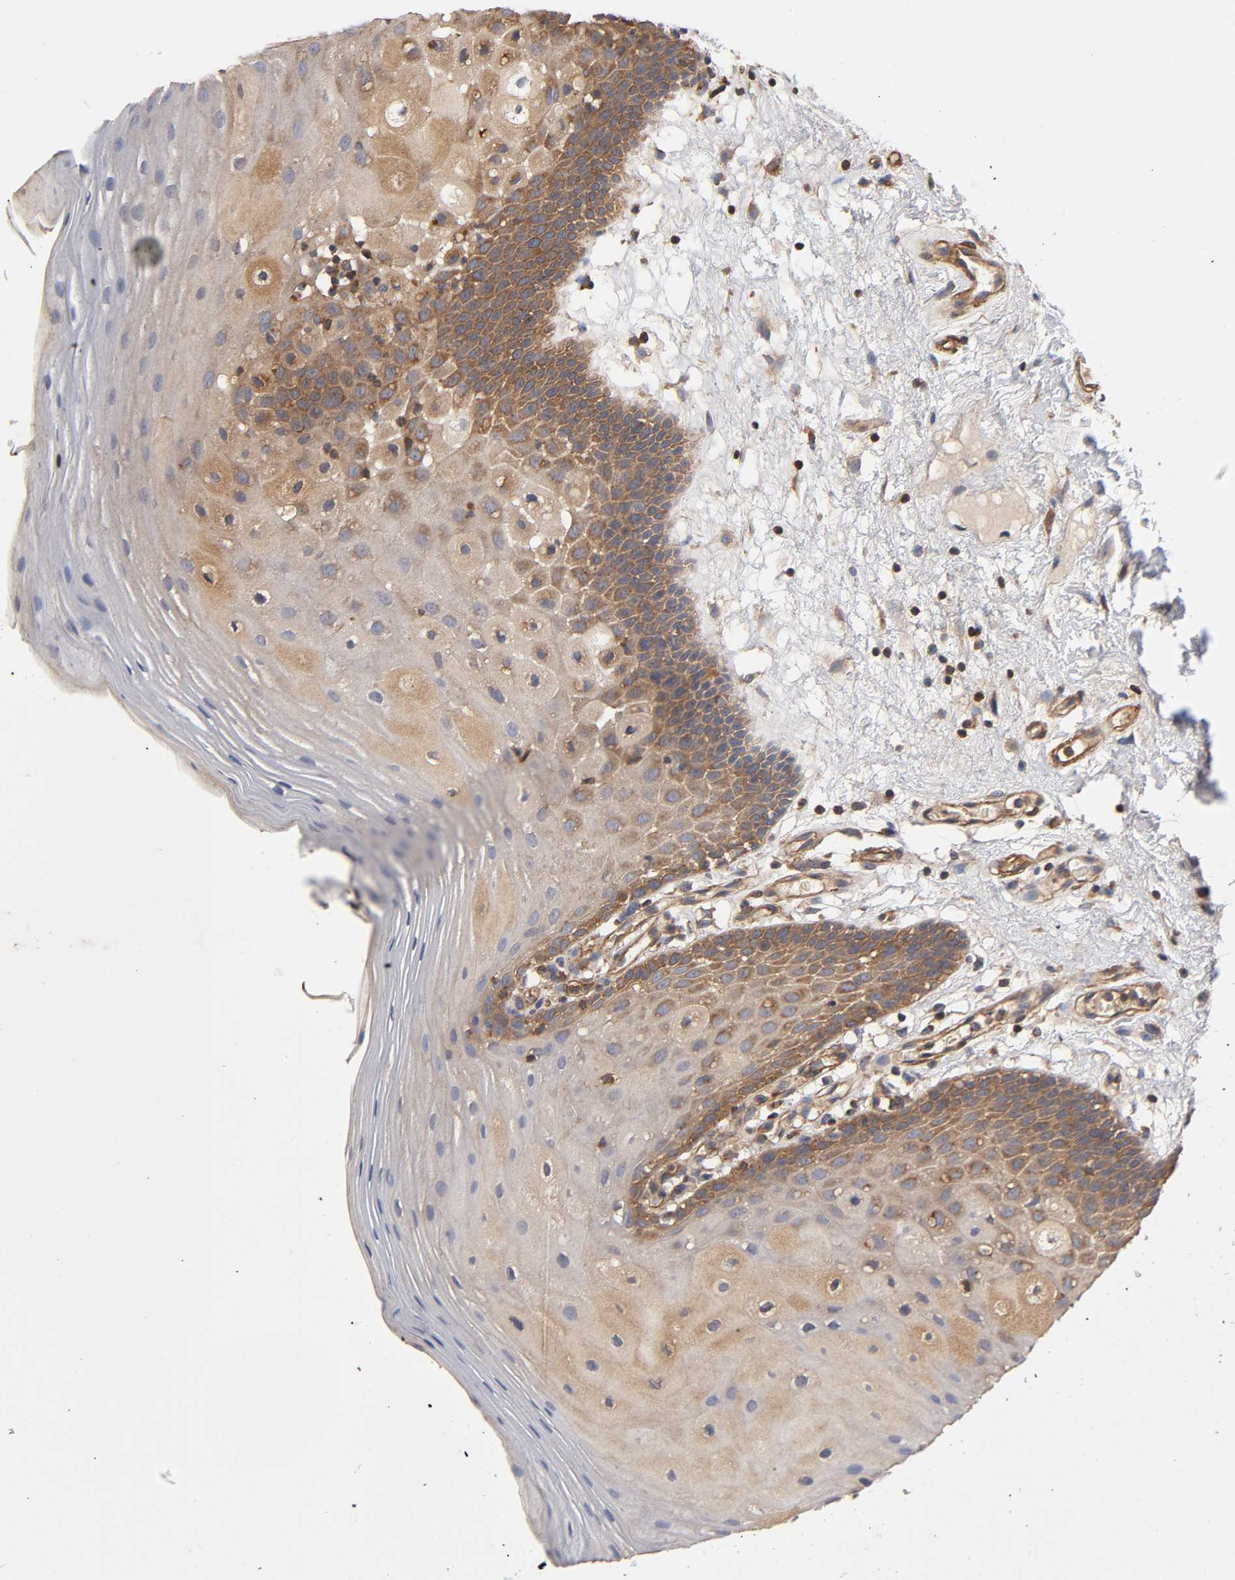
{"staining": {"intensity": "moderate", "quantity": "25%-75%", "location": "cytoplasmic/membranous"}, "tissue": "oral mucosa", "cell_type": "Squamous epithelial cells", "image_type": "normal", "snomed": [{"axis": "morphology", "description": "Normal tissue, NOS"}, {"axis": "morphology", "description": "Squamous cell carcinoma, NOS"}, {"axis": "topography", "description": "Skeletal muscle"}, {"axis": "topography", "description": "Oral tissue"}, {"axis": "topography", "description": "Head-Neck"}], "caption": "Immunohistochemistry (IHC) micrograph of normal oral mucosa stained for a protein (brown), which exhibits medium levels of moderate cytoplasmic/membranous expression in about 25%-75% of squamous epithelial cells.", "gene": "LAMTOR2", "patient": {"sex": "male", "age": 71}}